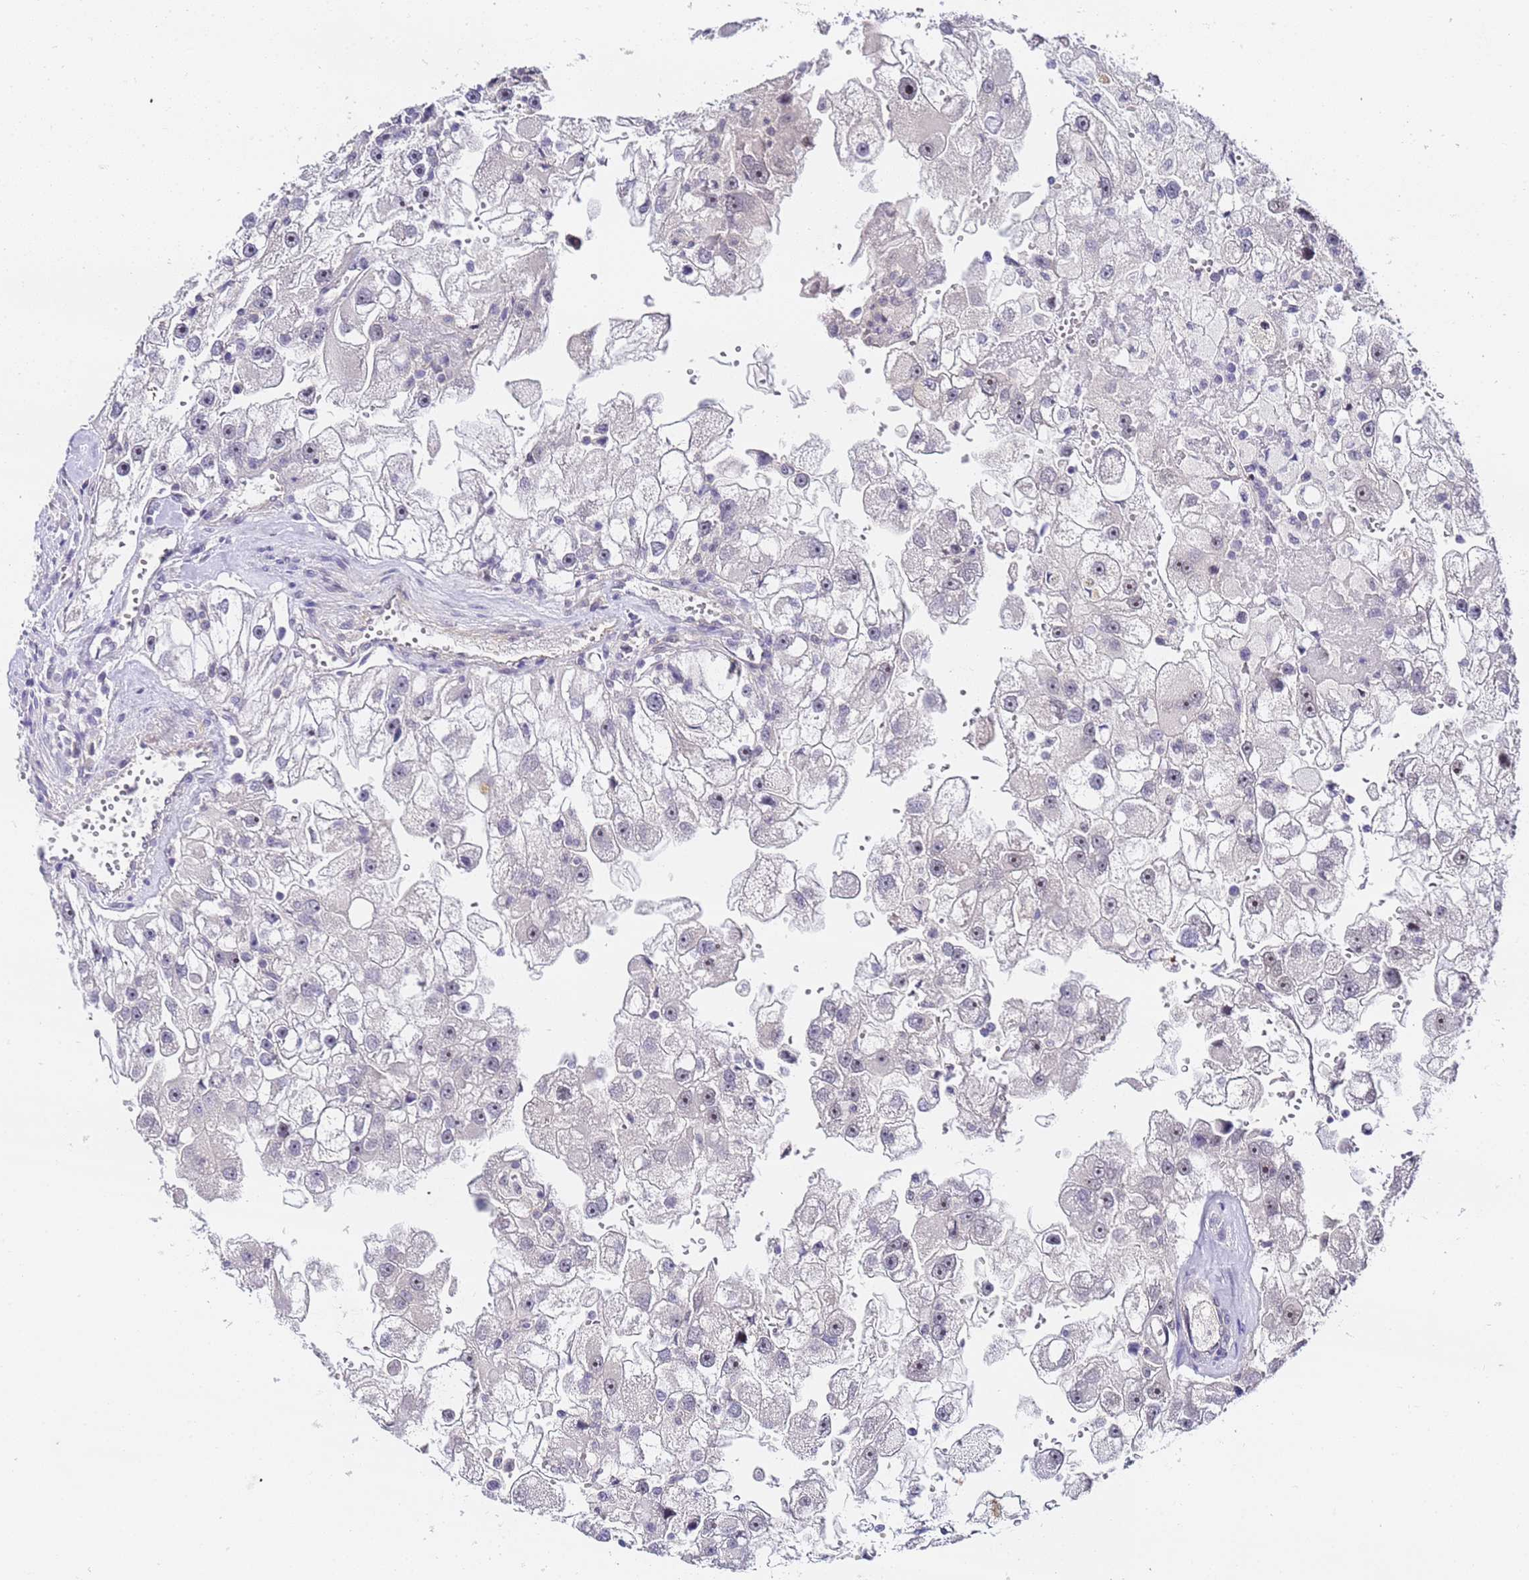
{"staining": {"intensity": "weak", "quantity": "<25%", "location": "nuclear"}, "tissue": "renal cancer", "cell_type": "Tumor cells", "image_type": "cancer", "snomed": [{"axis": "morphology", "description": "Adenocarcinoma, NOS"}, {"axis": "topography", "description": "Kidney"}], "caption": "Histopathology image shows no significant protein expression in tumor cells of renal adenocarcinoma.", "gene": "LSM3", "patient": {"sex": "male", "age": 63}}